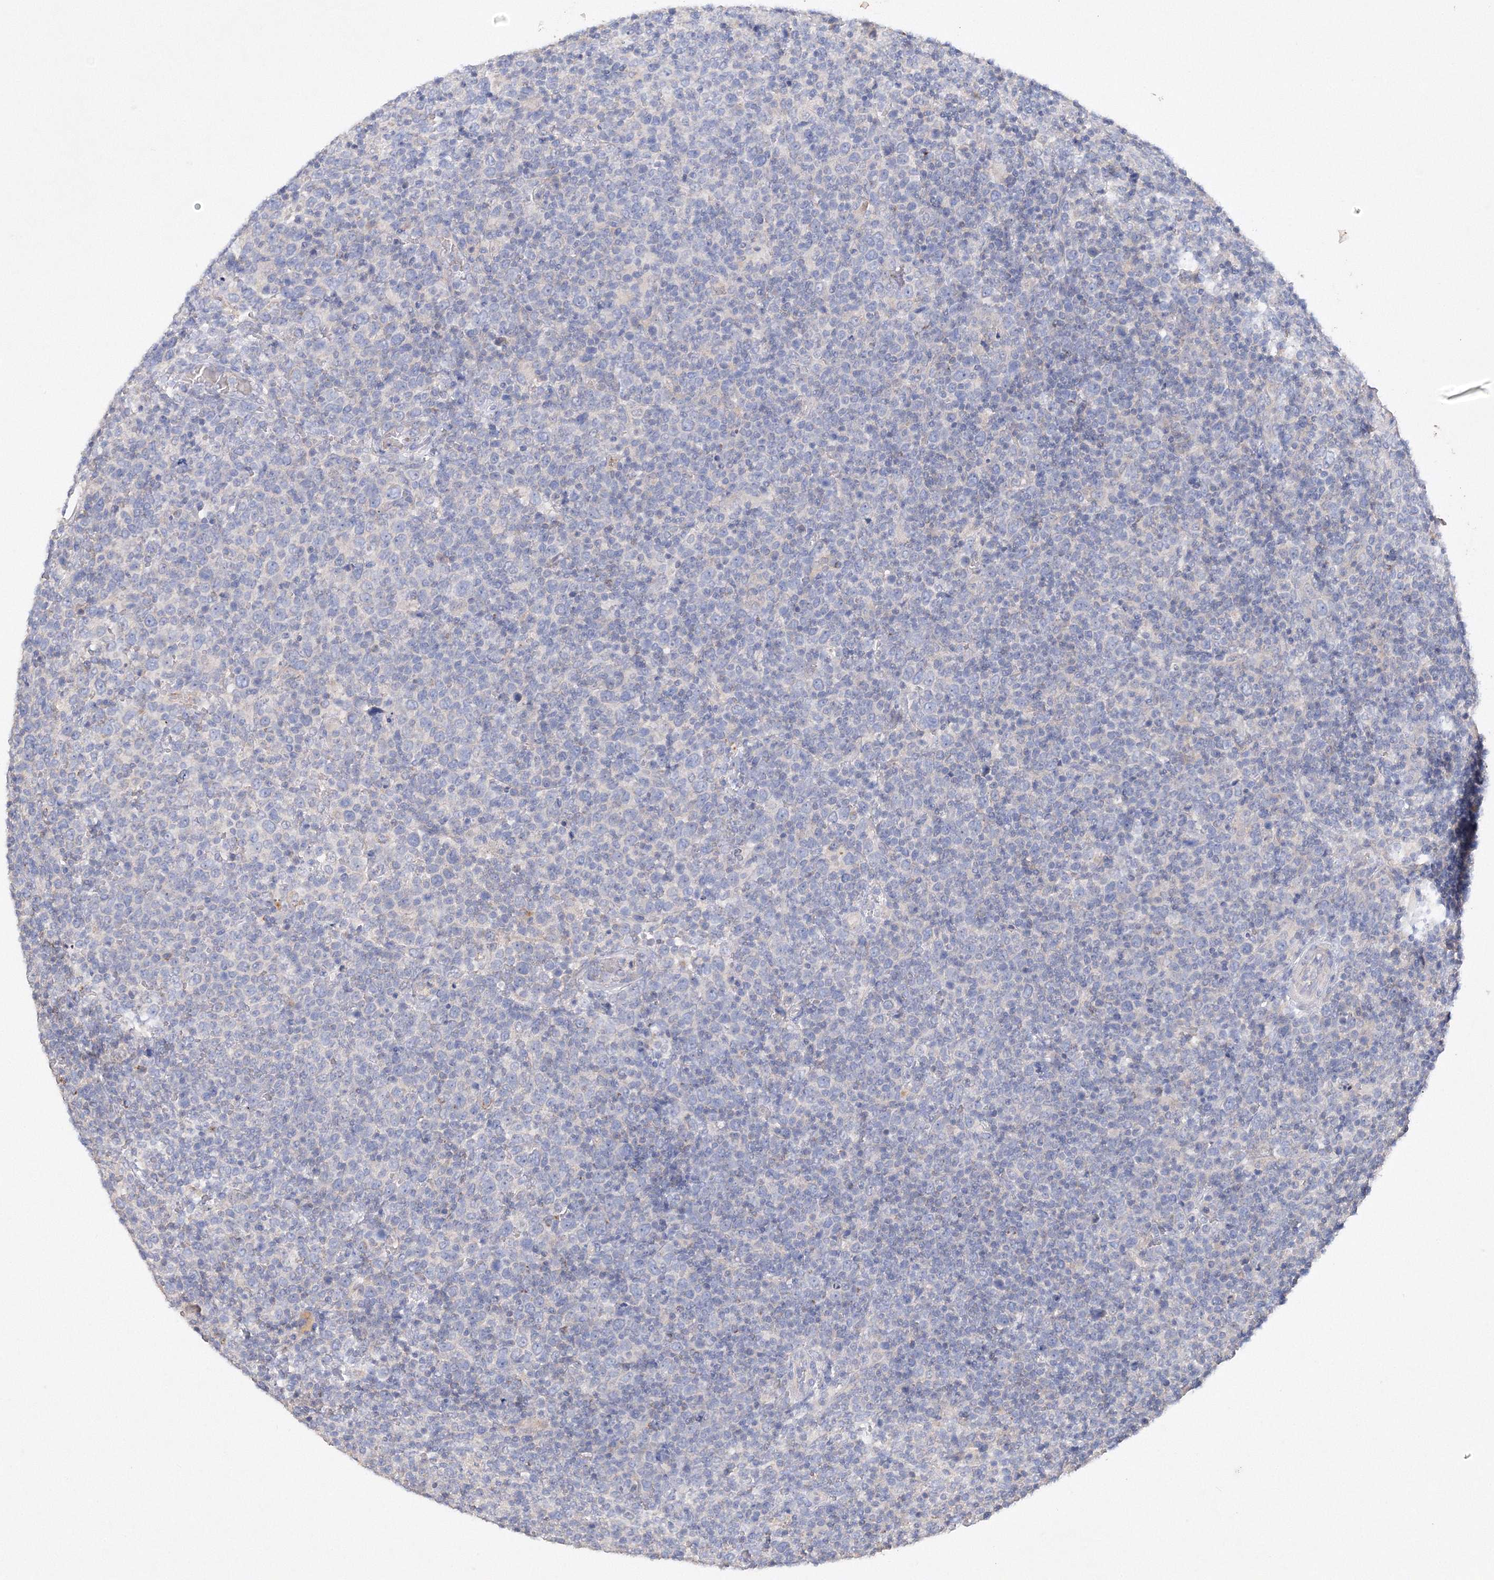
{"staining": {"intensity": "negative", "quantity": "none", "location": "none"}, "tissue": "lymphoma", "cell_type": "Tumor cells", "image_type": "cancer", "snomed": [{"axis": "morphology", "description": "Malignant lymphoma, non-Hodgkin's type, High grade"}, {"axis": "topography", "description": "Lymph node"}], "caption": "High power microscopy photomicrograph of an immunohistochemistry (IHC) micrograph of lymphoma, revealing no significant staining in tumor cells.", "gene": "GLS", "patient": {"sex": "male", "age": 61}}